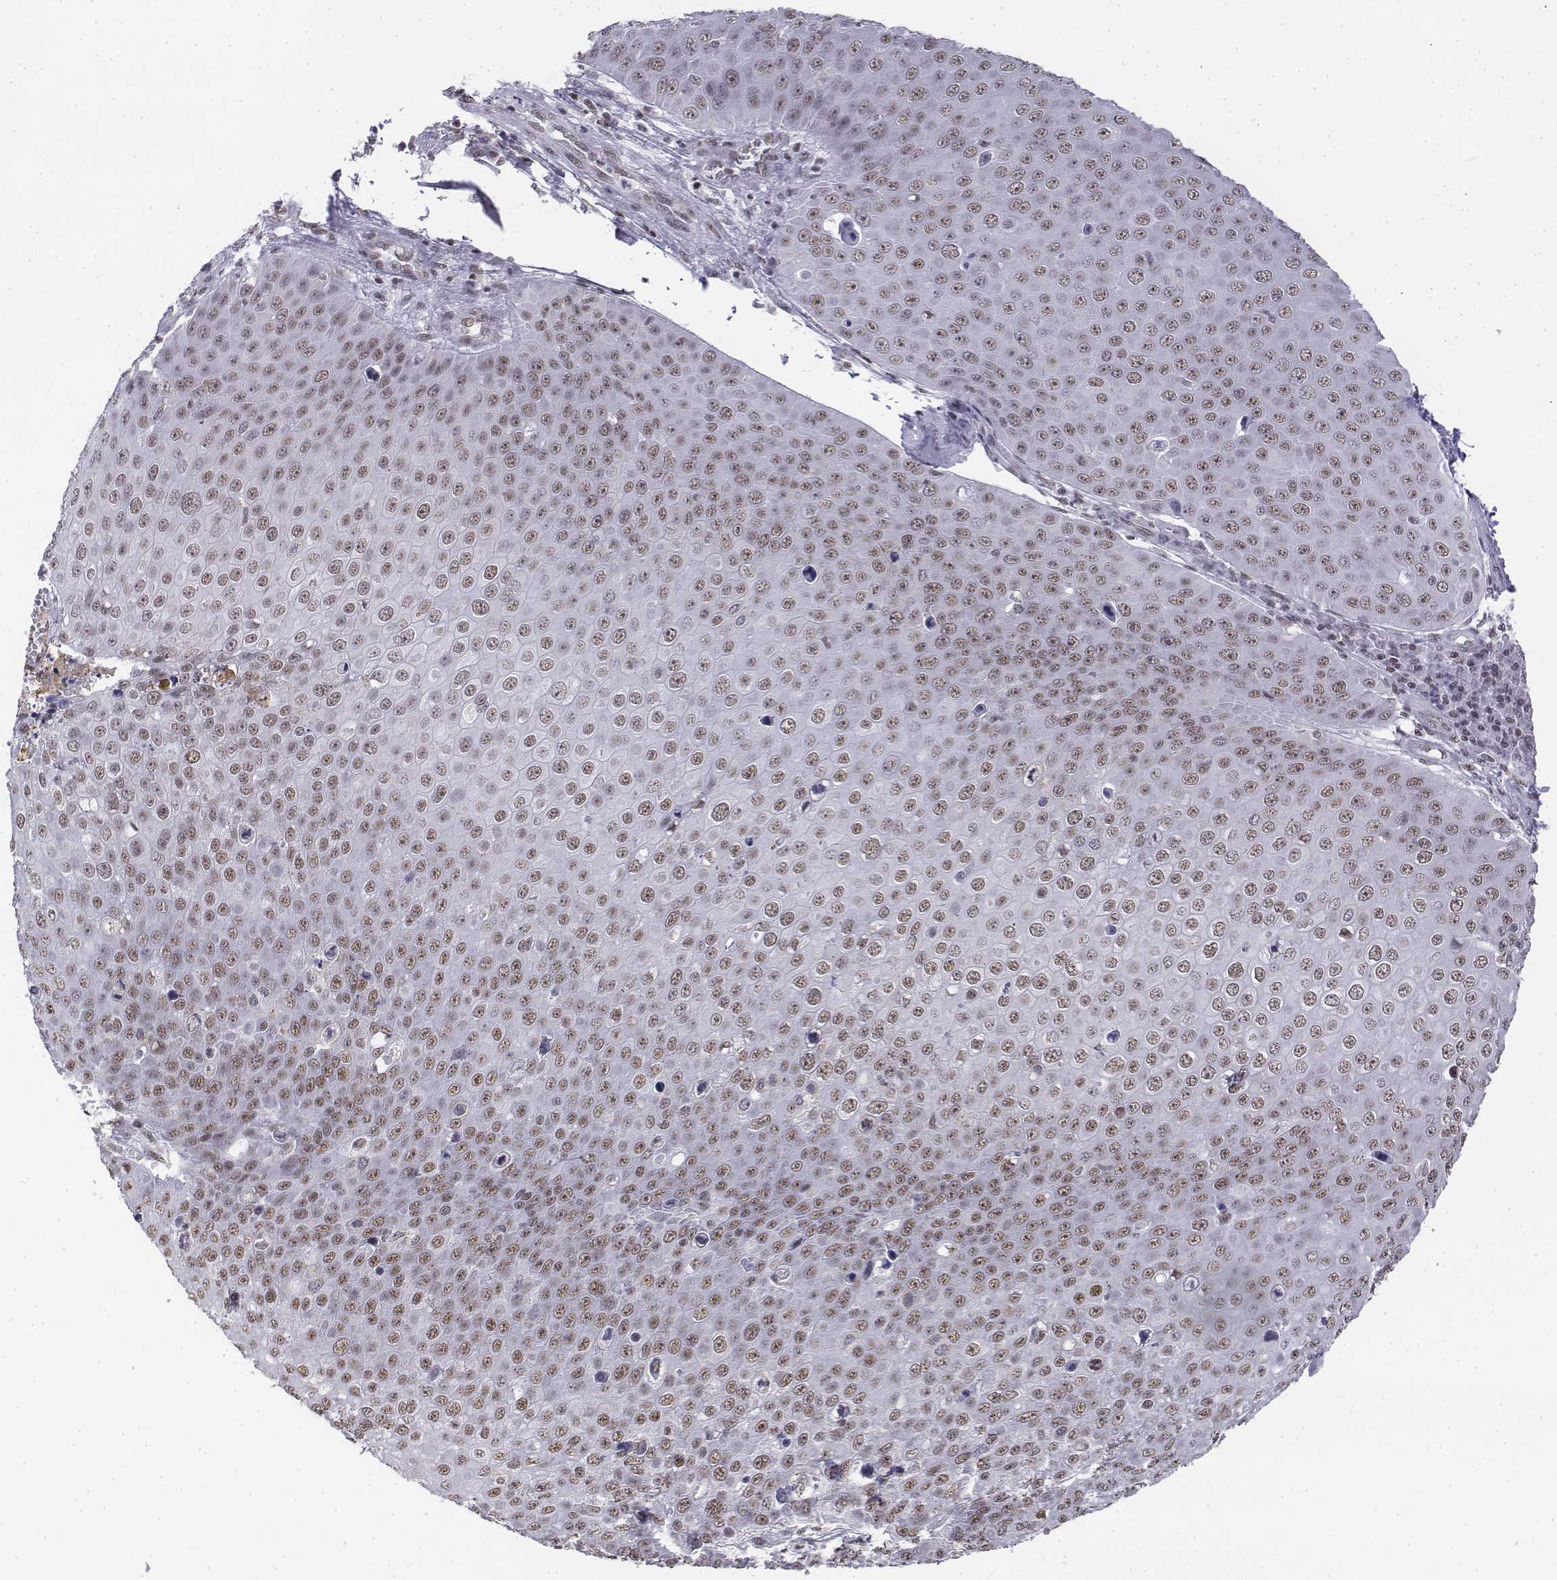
{"staining": {"intensity": "weak", "quantity": ">75%", "location": "nuclear"}, "tissue": "skin cancer", "cell_type": "Tumor cells", "image_type": "cancer", "snomed": [{"axis": "morphology", "description": "Squamous cell carcinoma, NOS"}, {"axis": "topography", "description": "Skin"}], "caption": "This histopathology image displays immunohistochemistry (IHC) staining of skin squamous cell carcinoma, with low weak nuclear expression in approximately >75% of tumor cells.", "gene": "SETD1A", "patient": {"sex": "male", "age": 71}}